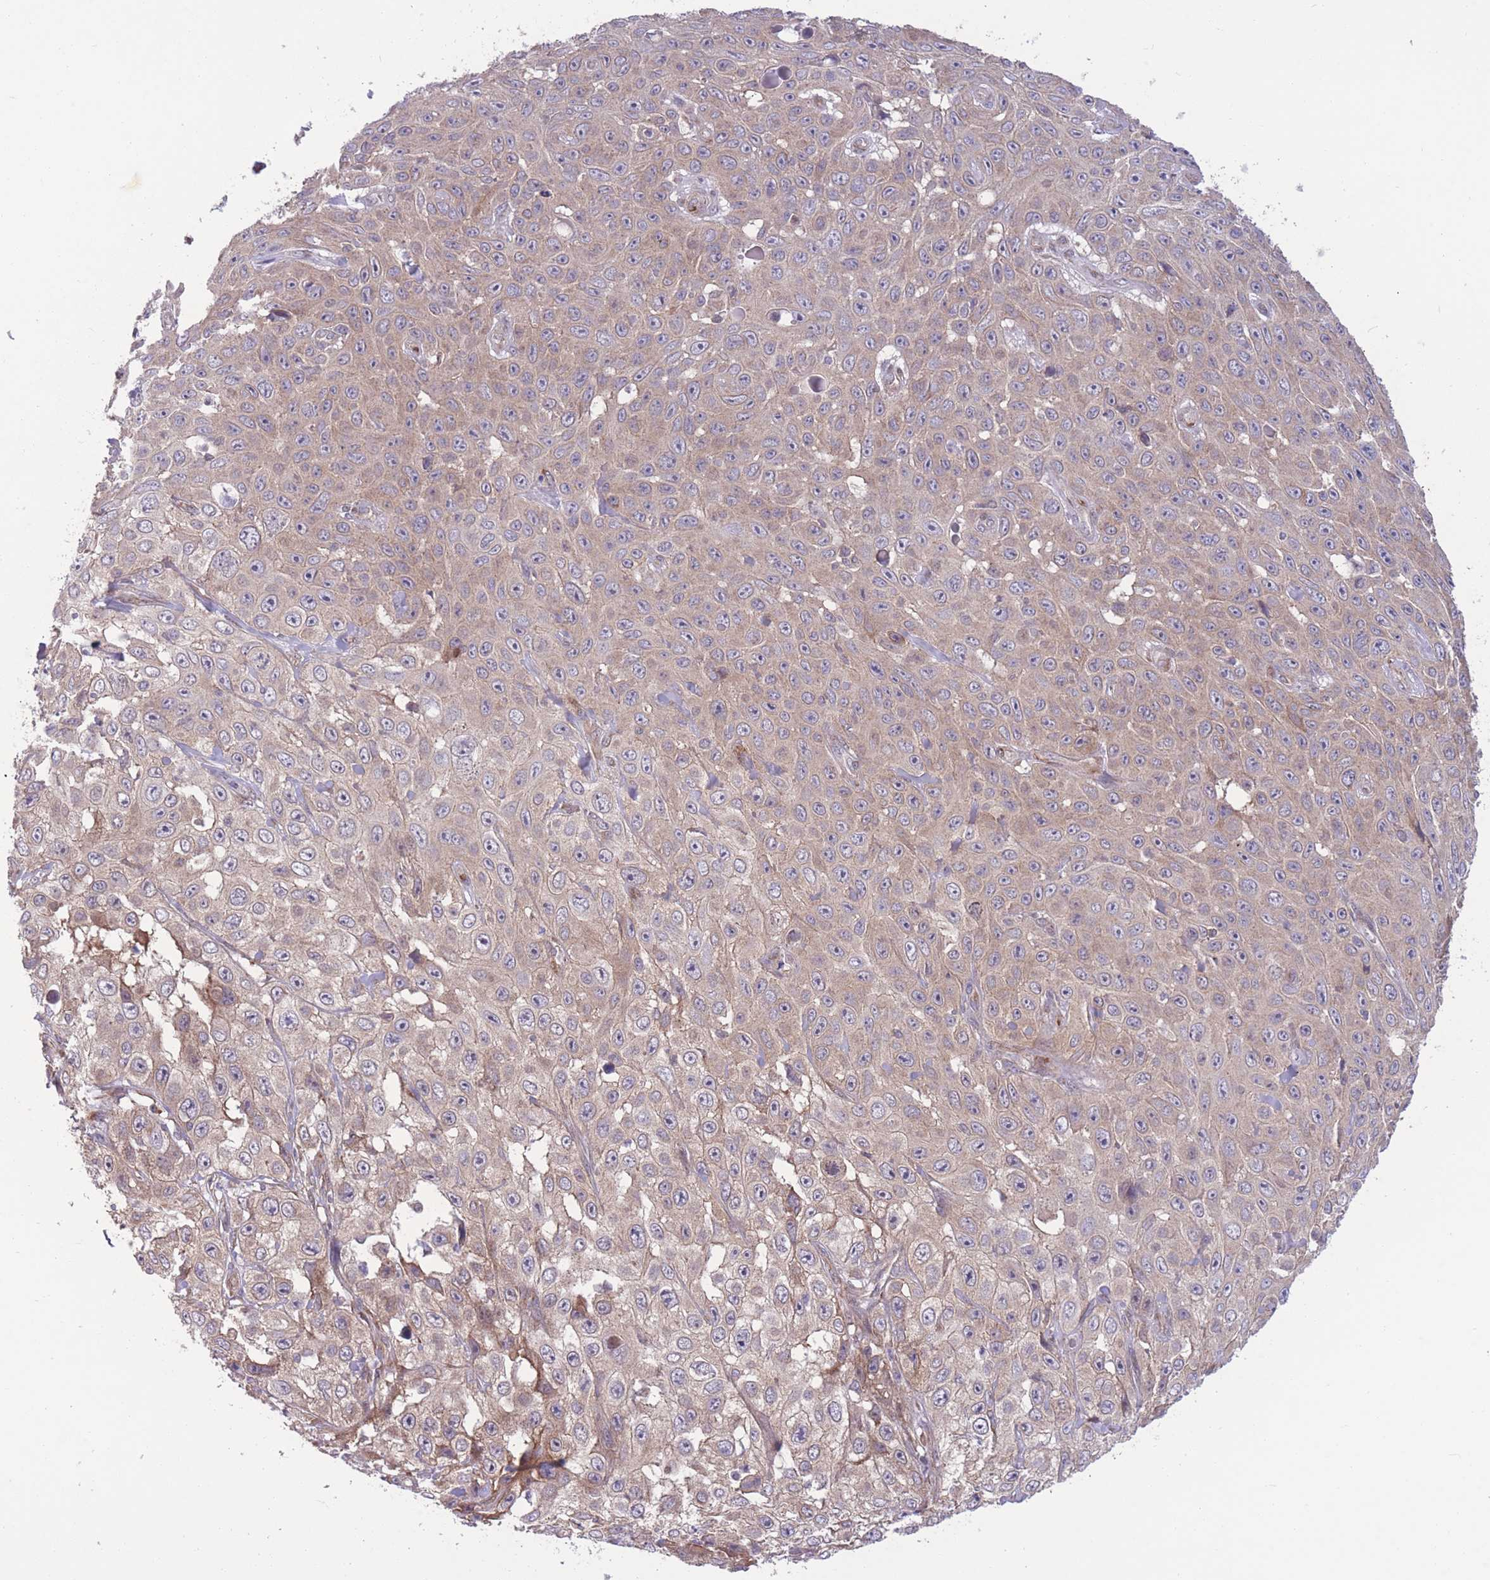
{"staining": {"intensity": "weak", "quantity": "25%-75%", "location": "cytoplasmic/membranous"}, "tissue": "skin cancer", "cell_type": "Tumor cells", "image_type": "cancer", "snomed": [{"axis": "morphology", "description": "Squamous cell carcinoma, NOS"}, {"axis": "topography", "description": "Skin"}], "caption": "Immunohistochemistry (IHC) (DAB (3,3'-diaminobenzidine)) staining of human skin squamous cell carcinoma shows weak cytoplasmic/membranous protein staining in about 25%-75% of tumor cells.", "gene": "RIC8A", "patient": {"sex": "male", "age": 82}}